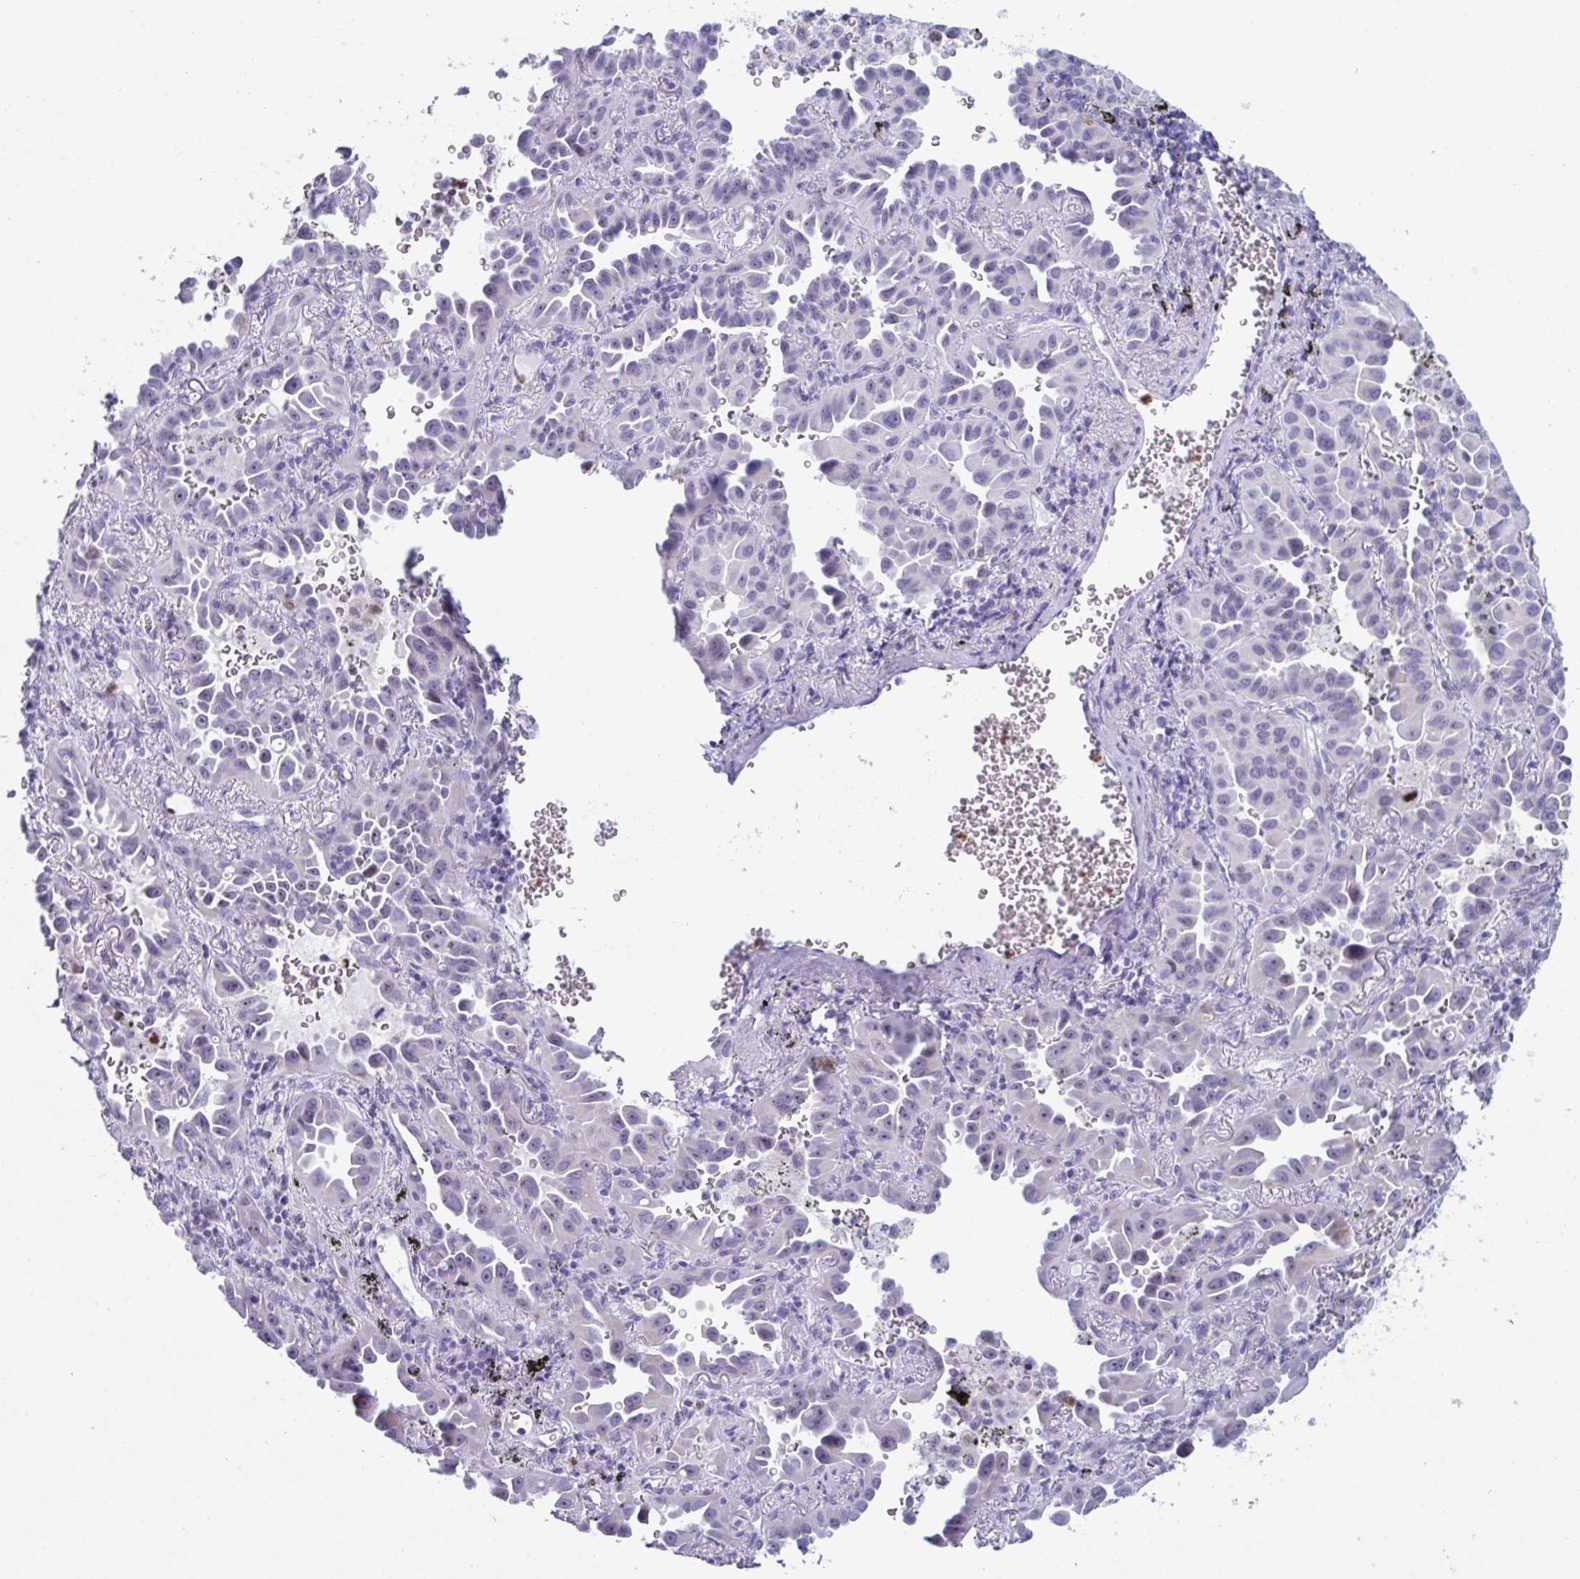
{"staining": {"intensity": "negative", "quantity": "none", "location": "none"}, "tissue": "lung cancer", "cell_type": "Tumor cells", "image_type": "cancer", "snomed": [{"axis": "morphology", "description": "Adenocarcinoma, NOS"}, {"axis": "topography", "description": "Lung"}], "caption": "The immunohistochemistry image has no significant expression in tumor cells of adenocarcinoma (lung) tissue. (DAB (3,3'-diaminobenzidine) immunohistochemistry (IHC), high magnification).", "gene": "CYP4F11", "patient": {"sex": "male", "age": 68}}